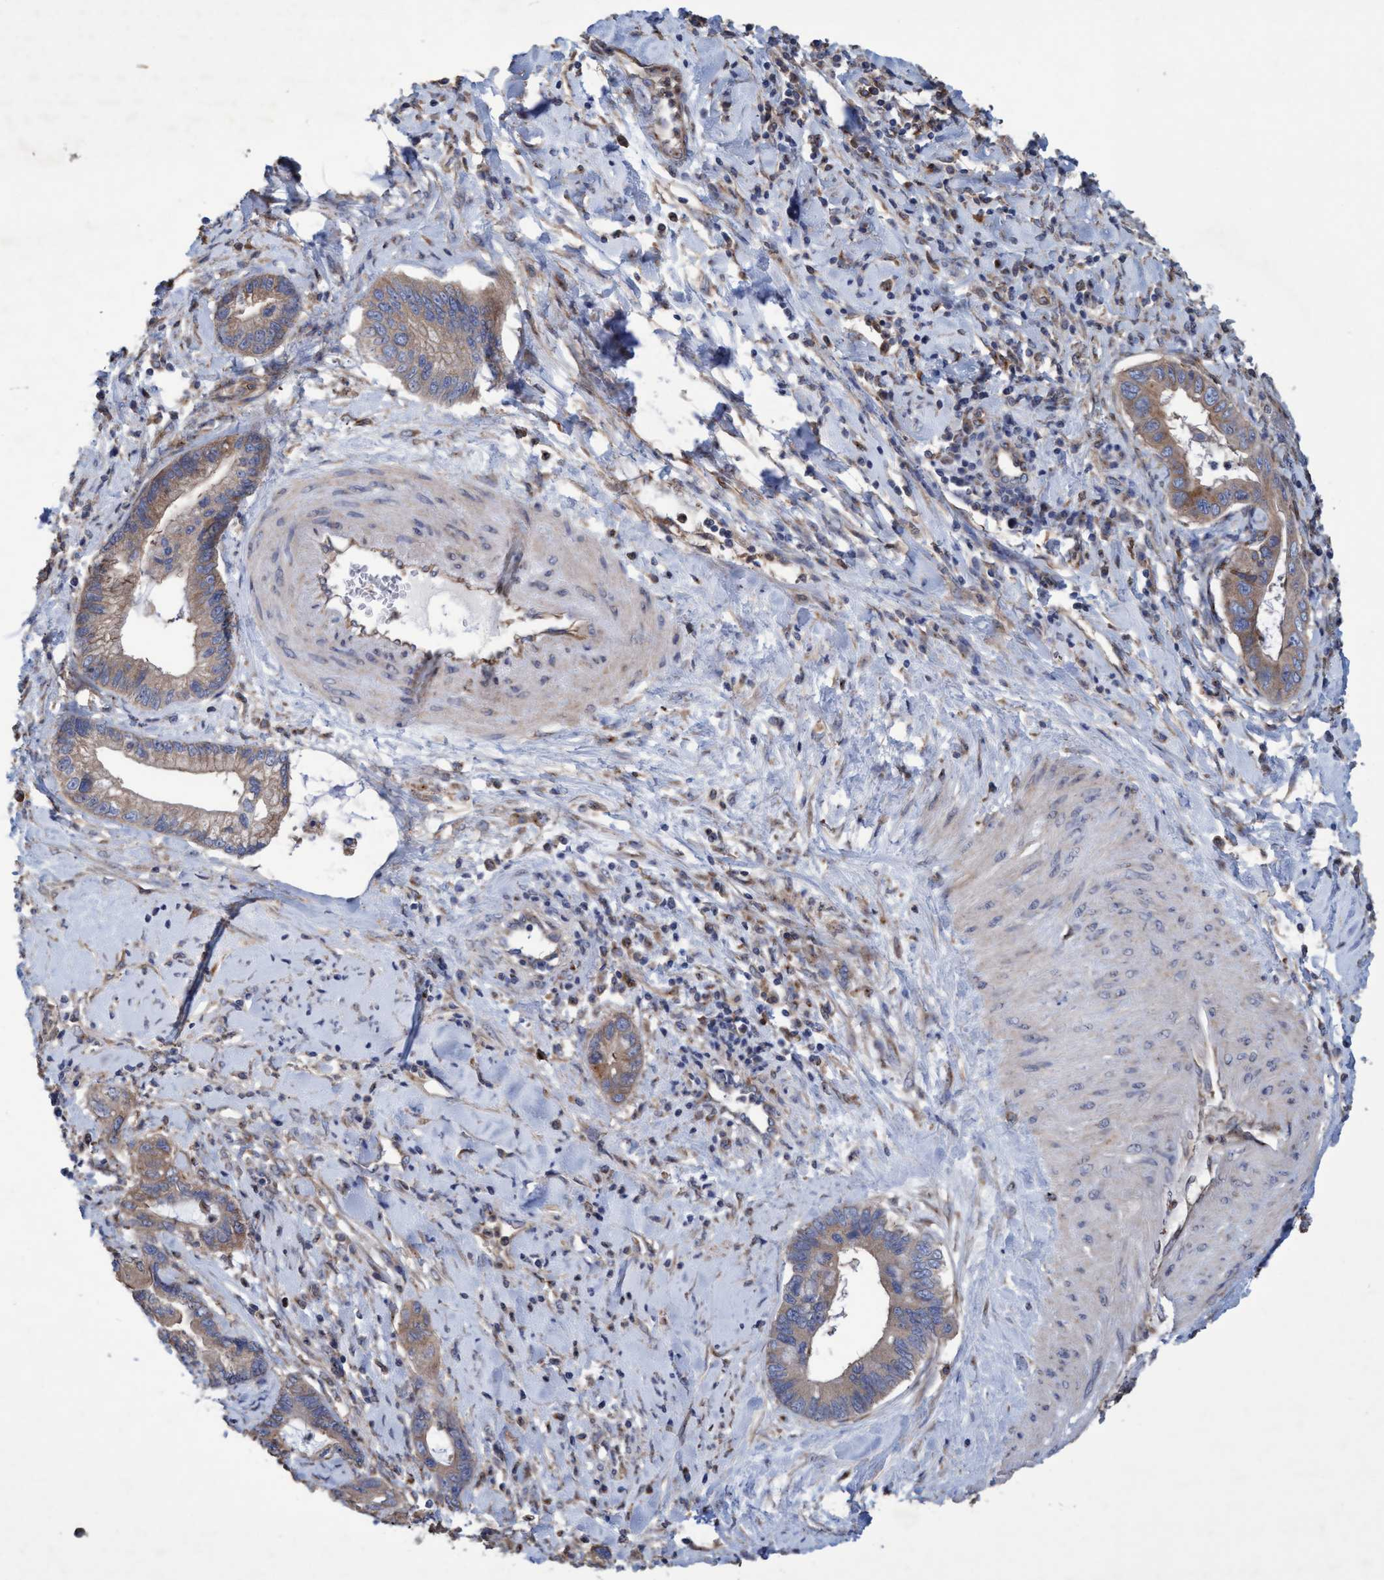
{"staining": {"intensity": "weak", "quantity": ">75%", "location": "cytoplasmic/membranous"}, "tissue": "cervical cancer", "cell_type": "Tumor cells", "image_type": "cancer", "snomed": [{"axis": "morphology", "description": "Adenocarcinoma, NOS"}, {"axis": "topography", "description": "Cervix"}], "caption": "Brown immunohistochemical staining in cervical cancer (adenocarcinoma) reveals weak cytoplasmic/membranous positivity in about >75% of tumor cells.", "gene": "BICD2", "patient": {"sex": "female", "age": 44}}